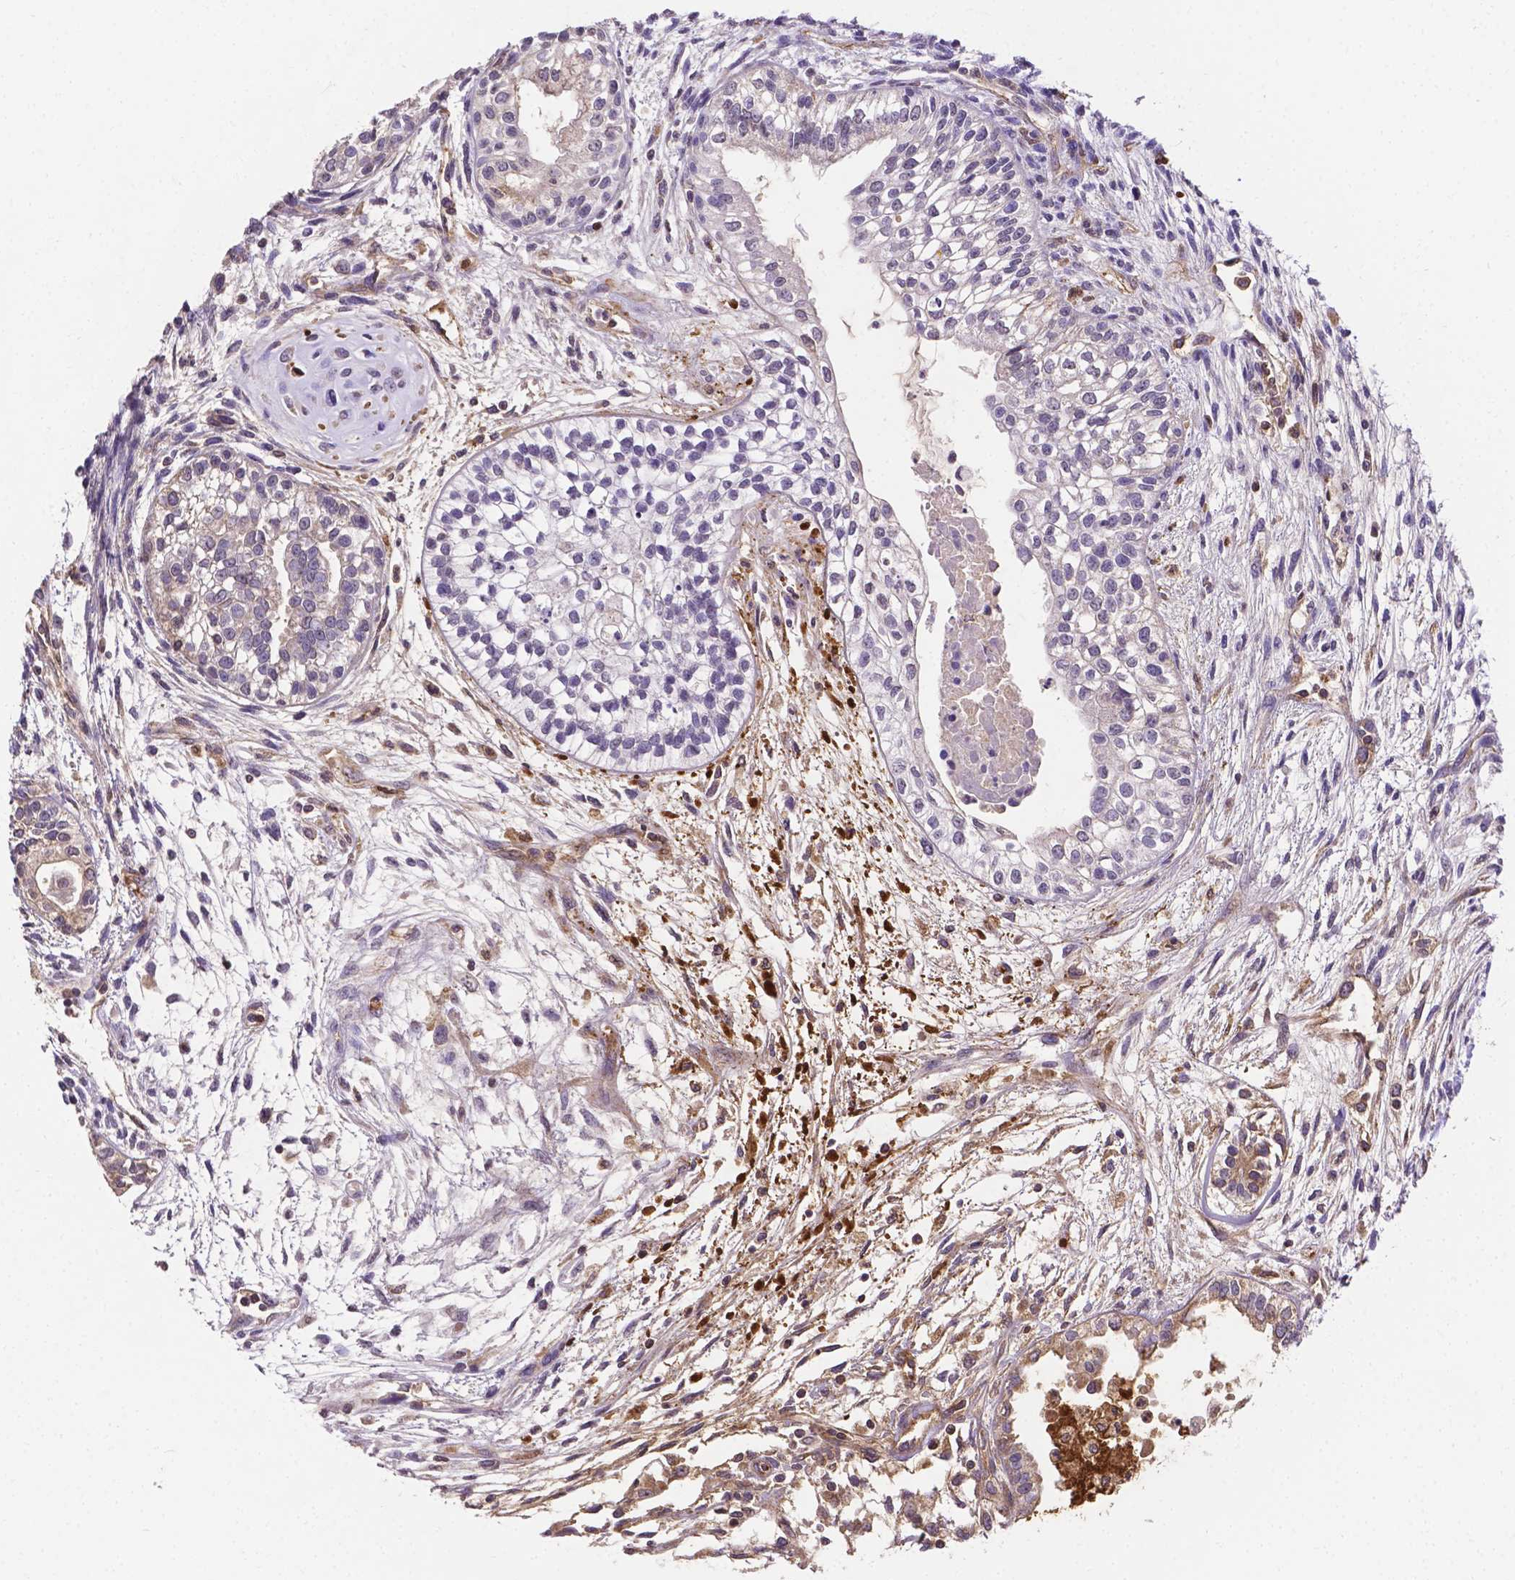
{"staining": {"intensity": "weak", "quantity": ">75%", "location": "cytoplasmic/membranous"}, "tissue": "testis cancer", "cell_type": "Tumor cells", "image_type": "cancer", "snomed": [{"axis": "morphology", "description": "Carcinoma, Embryonal, NOS"}, {"axis": "topography", "description": "Testis"}], "caption": "A photomicrograph showing weak cytoplasmic/membranous expression in about >75% of tumor cells in embryonal carcinoma (testis), as visualized by brown immunohistochemical staining.", "gene": "APOE", "patient": {"sex": "male", "age": 37}}